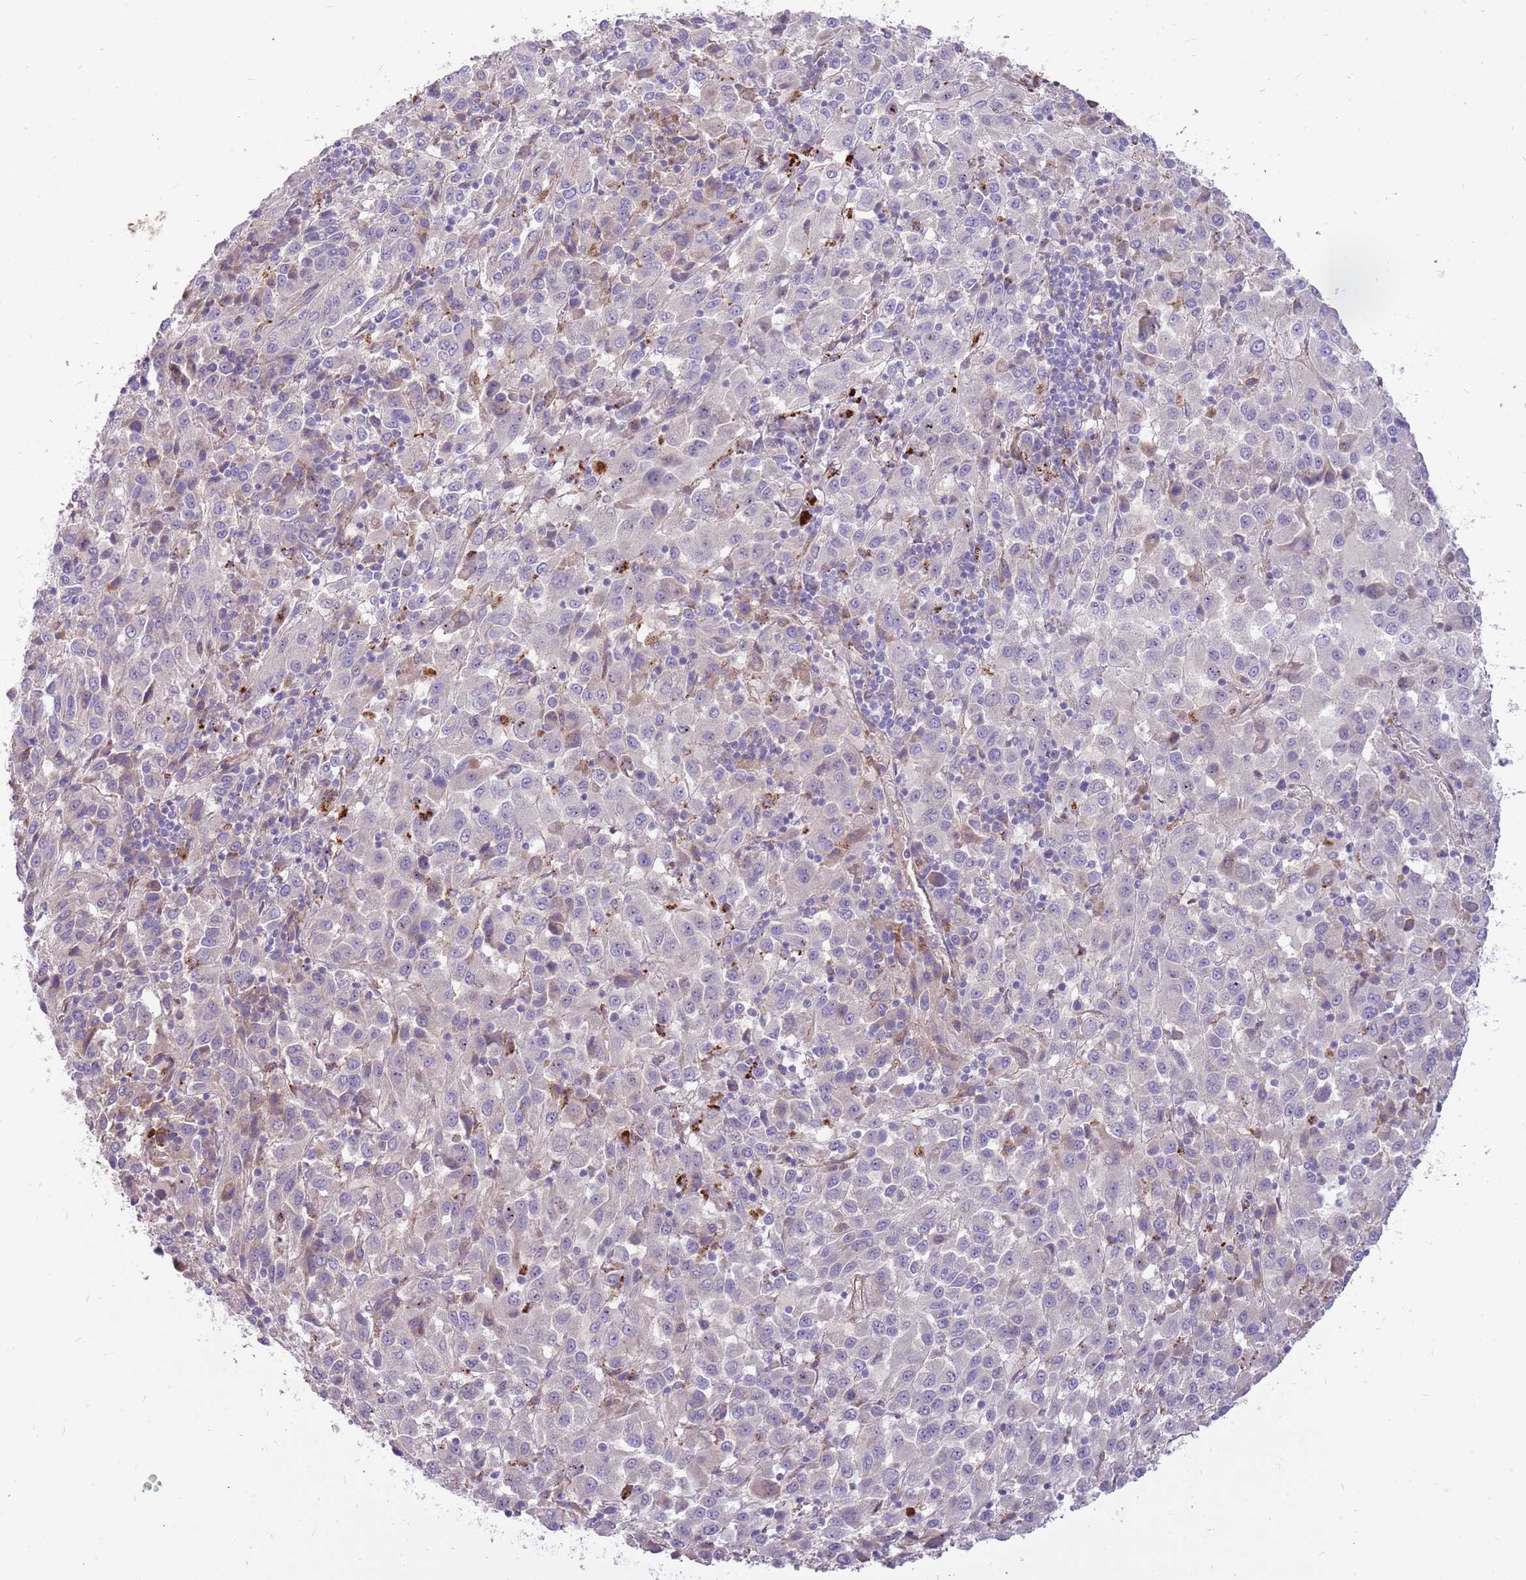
{"staining": {"intensity": "negative", "quantity": "none", "location": "none"}, "tissue": "melanoma", "cell_type": "Tumor cells", "image_type": "cancer", "snomed": [{"axis": "morphology", "description": "Malignant melanoma, Metastatic site"}, {"axis": "topography", "description": "Lung"}], "caption": "Tumor cells are negative for brown protein staining in malignant melanoma (metastatic site).", "gene": "NTN4", "patient": {"sex": "male", "age": 64}}